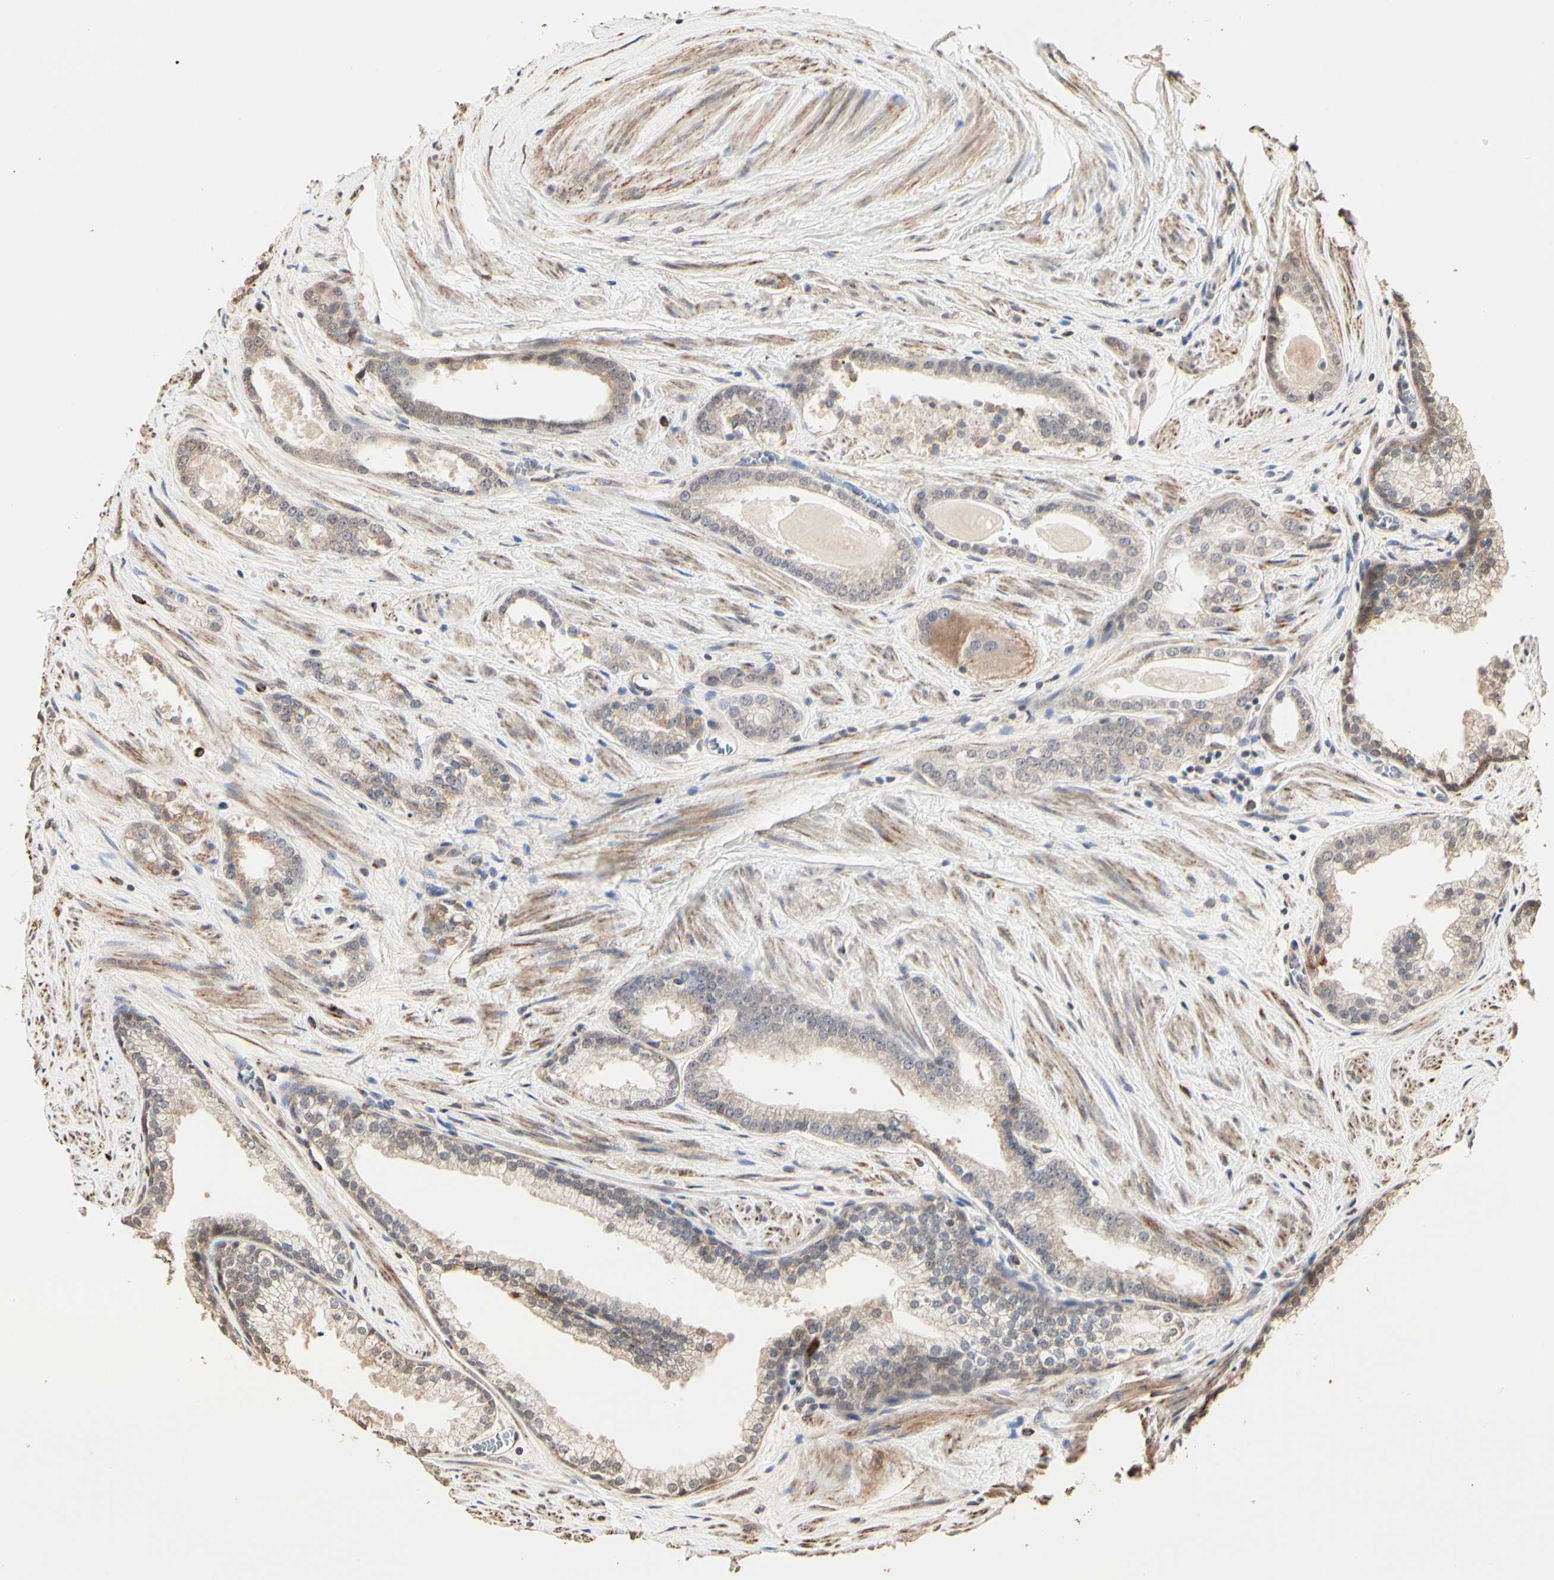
{"staining": {"intensity": "weak", "quantity": "25%-75%", "location": "cytoplasmic/membranous"}, "tissue": "prostate cancer", "cell_type": "Tumor cells", "image_type": "cancer", "snomed": [{"axis": "morphology", "description": "Adenocarcinoma, Low grade"}, {"axis": "topography", "description": "Prostate"}], "caption": "Low-grade adenocarcinoma (prostate) stained with IHC shows weak cytoplasmic/membranous expression in about 25%-75% of tumor cells. (DAB IHC with brightfield microscopy, high magnification).", "gene": "TAOK1", "patient": {"sex": "male", "age": 60}}